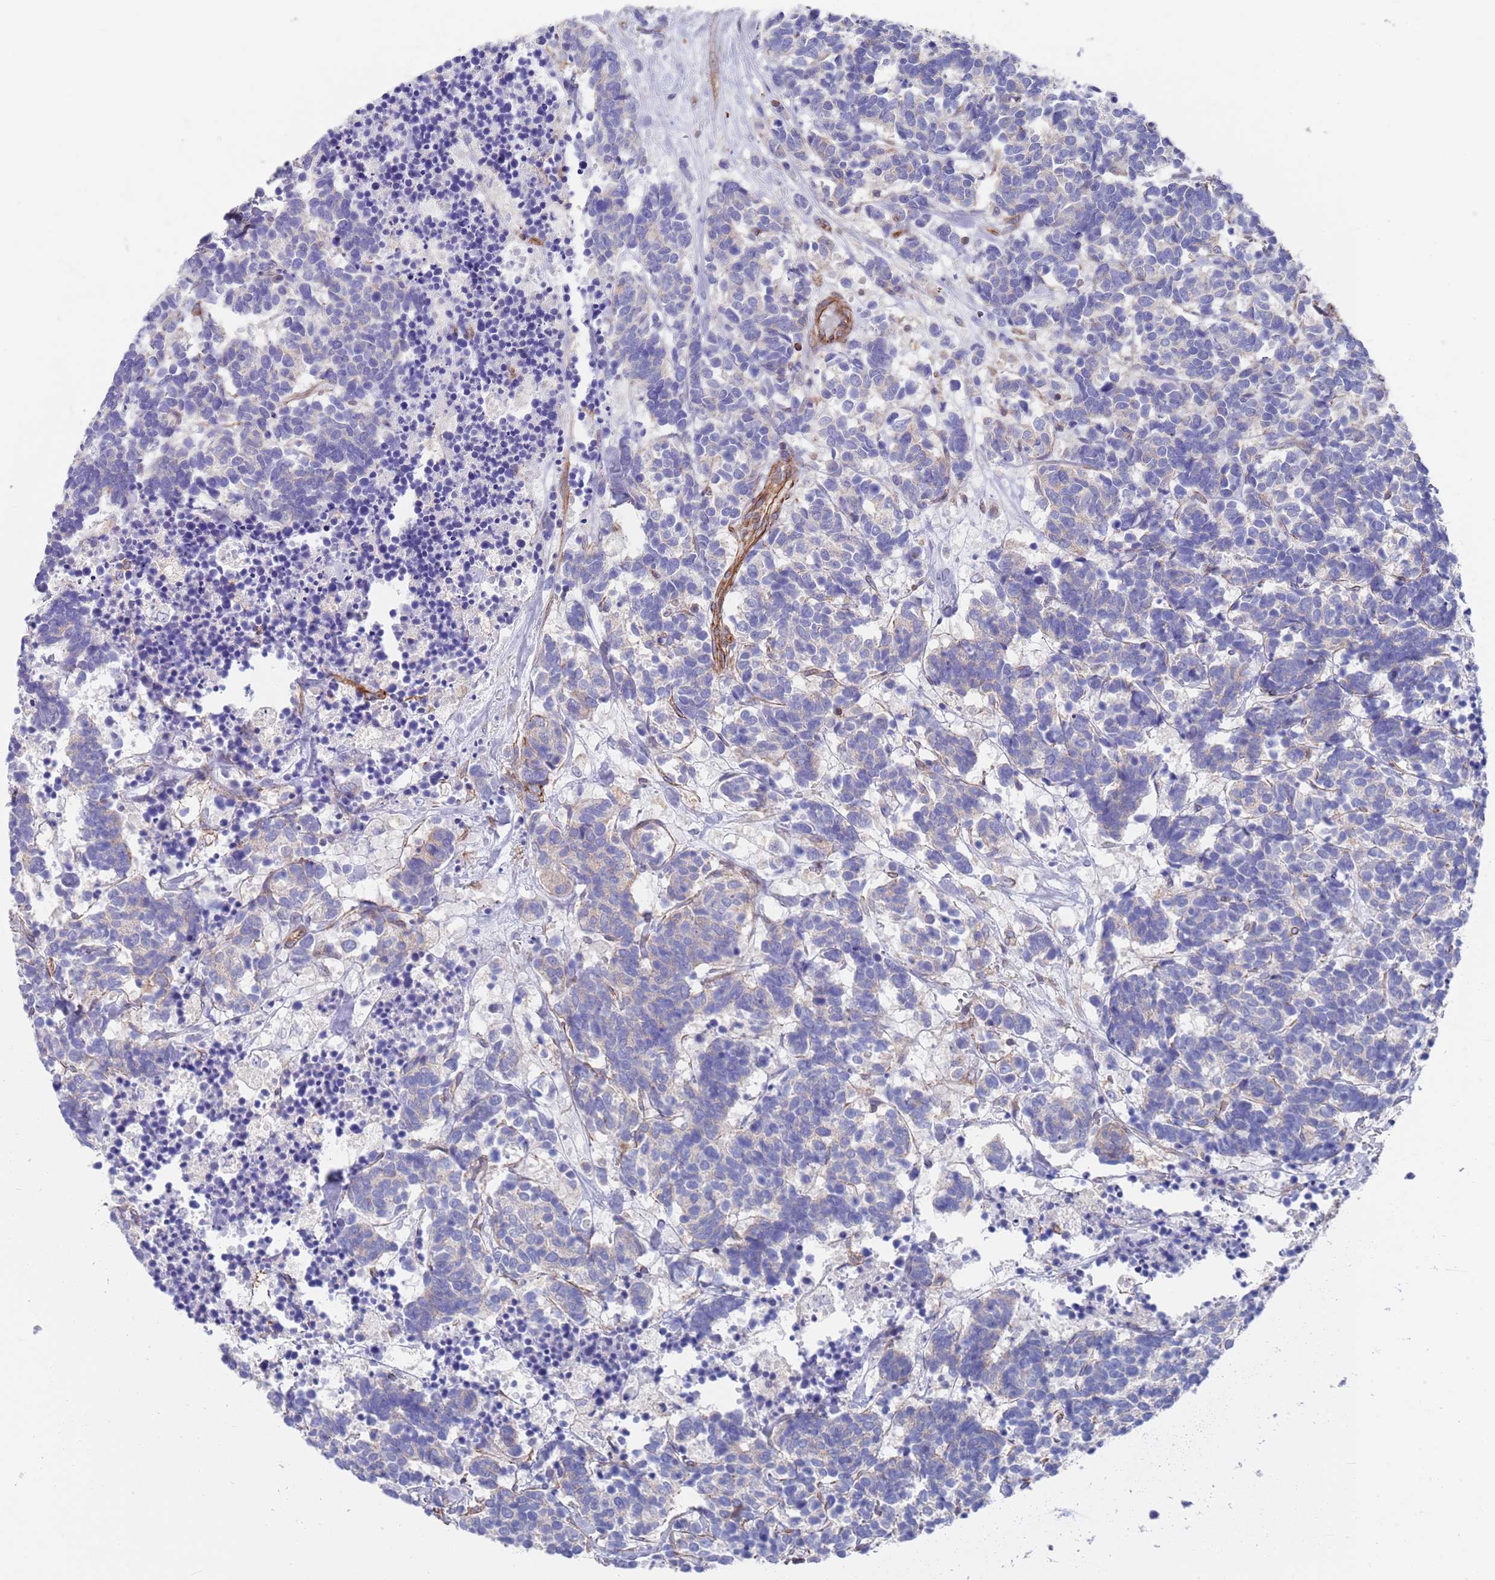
{"staining": {"intensity": "negative", "quantity": "none", "location": "none"}, "tissue": "carcinoid", "cell_type": "Tumor cells", "image_type": "cancer", "snomed": [{"axis": "morphology", "description": "Carcinoma, NOS"}, {"axis": "morphology", "description": "Carcinoid, malignant, NOS"}, {"axis": "topography", "description": "Urinary bladder"}], "caption": "This micrograph is of malignant carcinoid stained with IHC to label a protein in brown with the nuclei are counter-stained blue. There is no expression in tumor cells.", "gene": "JAKMIP2", "patient": {"sex": "male", "age": 57}}